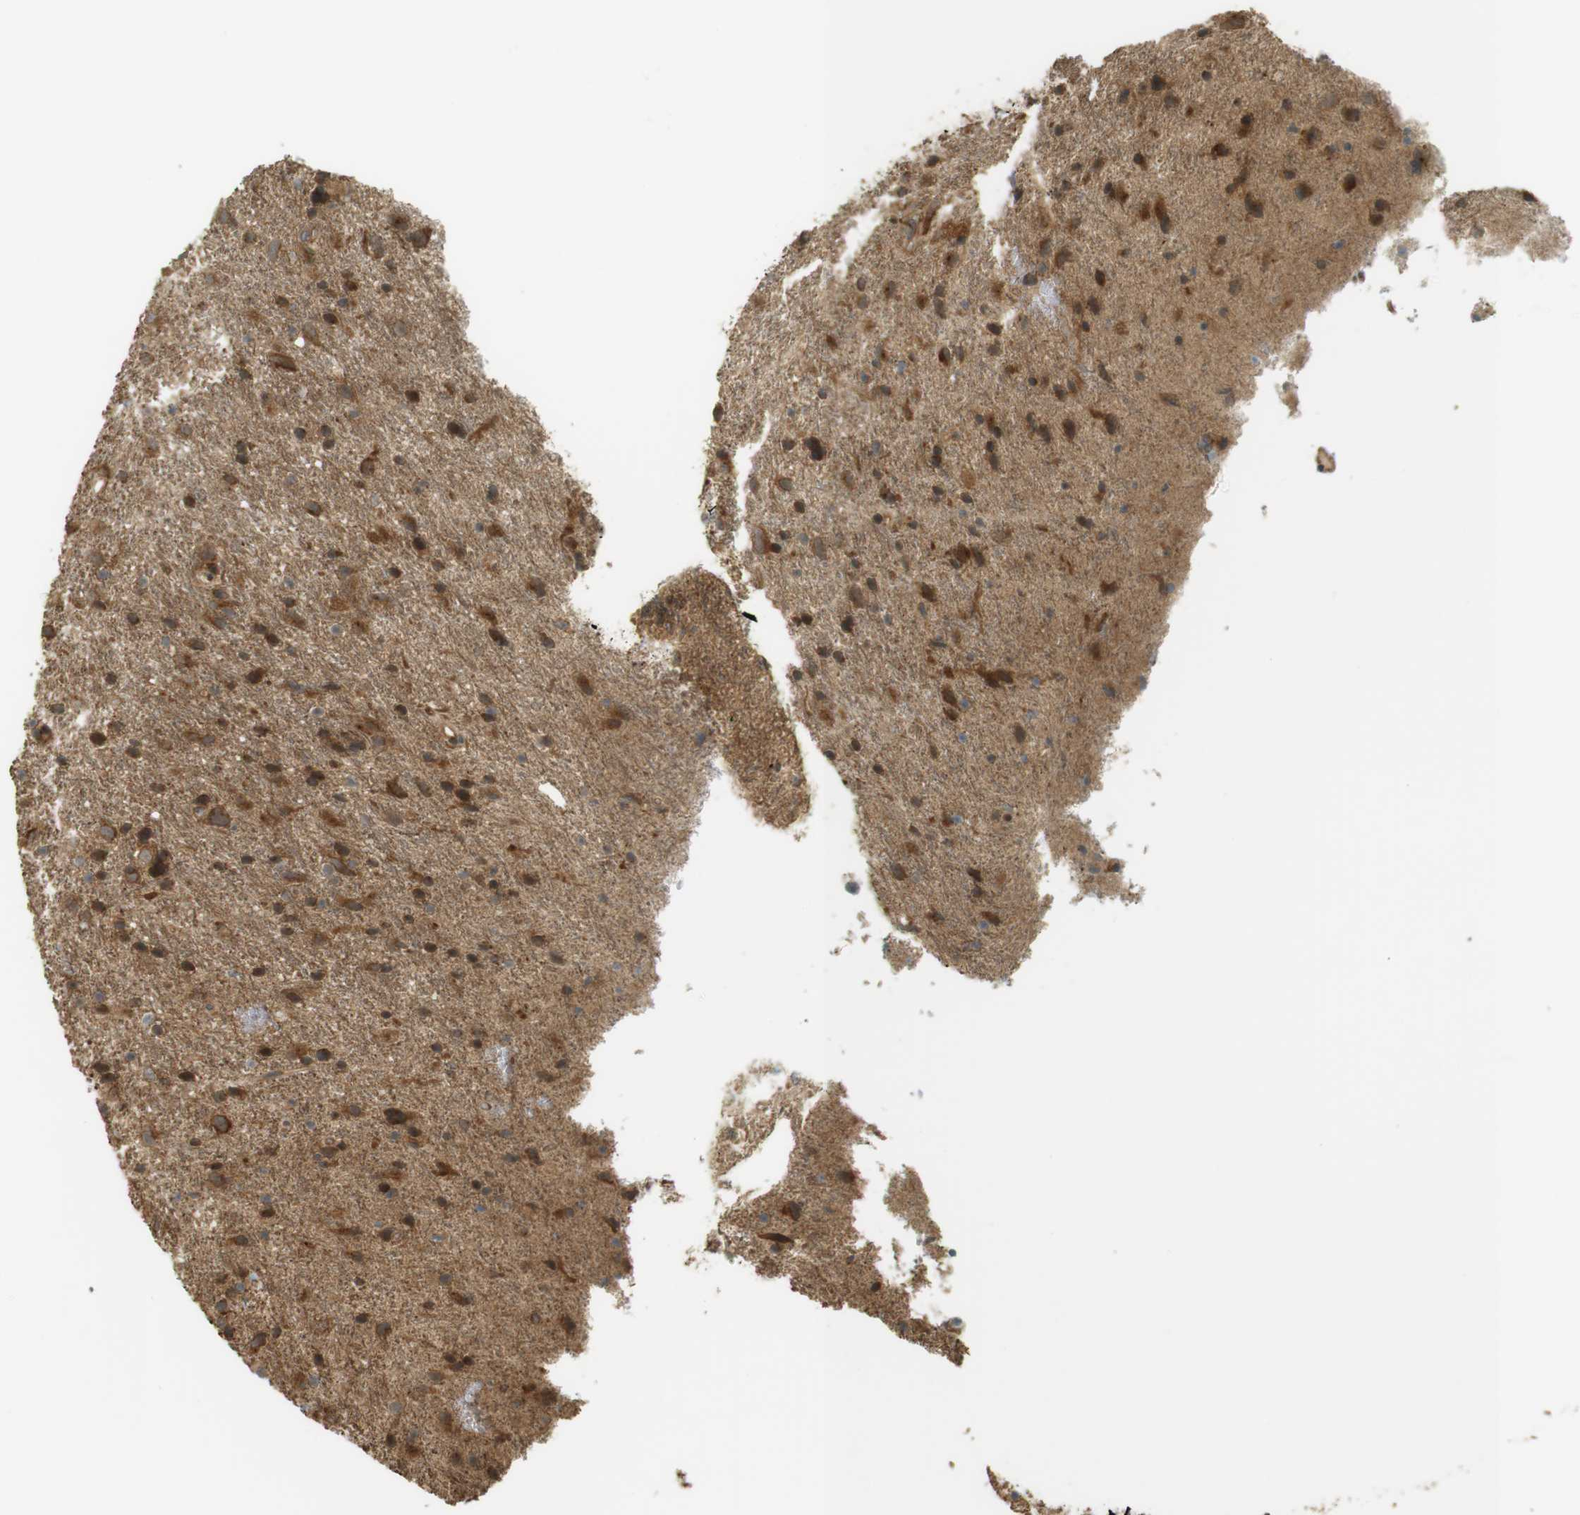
{"staining": {"intensity": "strong", "quantity": "25%-75%", "location": "cytoplasmic/membranous,nuclear"}, "tissue": "glioma", "cell_type": "Tumor cells", "image_type": "cancer", "snomed": [{"axis": "morphology", "description": "Glioma, malignant, Low grade"}, {"axis": "topography", "description": "Brain"}], "caption": "A histopathology image of human glioma stained for a protein demonstrates strong cytoplasmic/membranous and nuclear brown staining in tumor cells.", "gene": "PA2G4", "patient": {"sex": "male", "age": 77}}